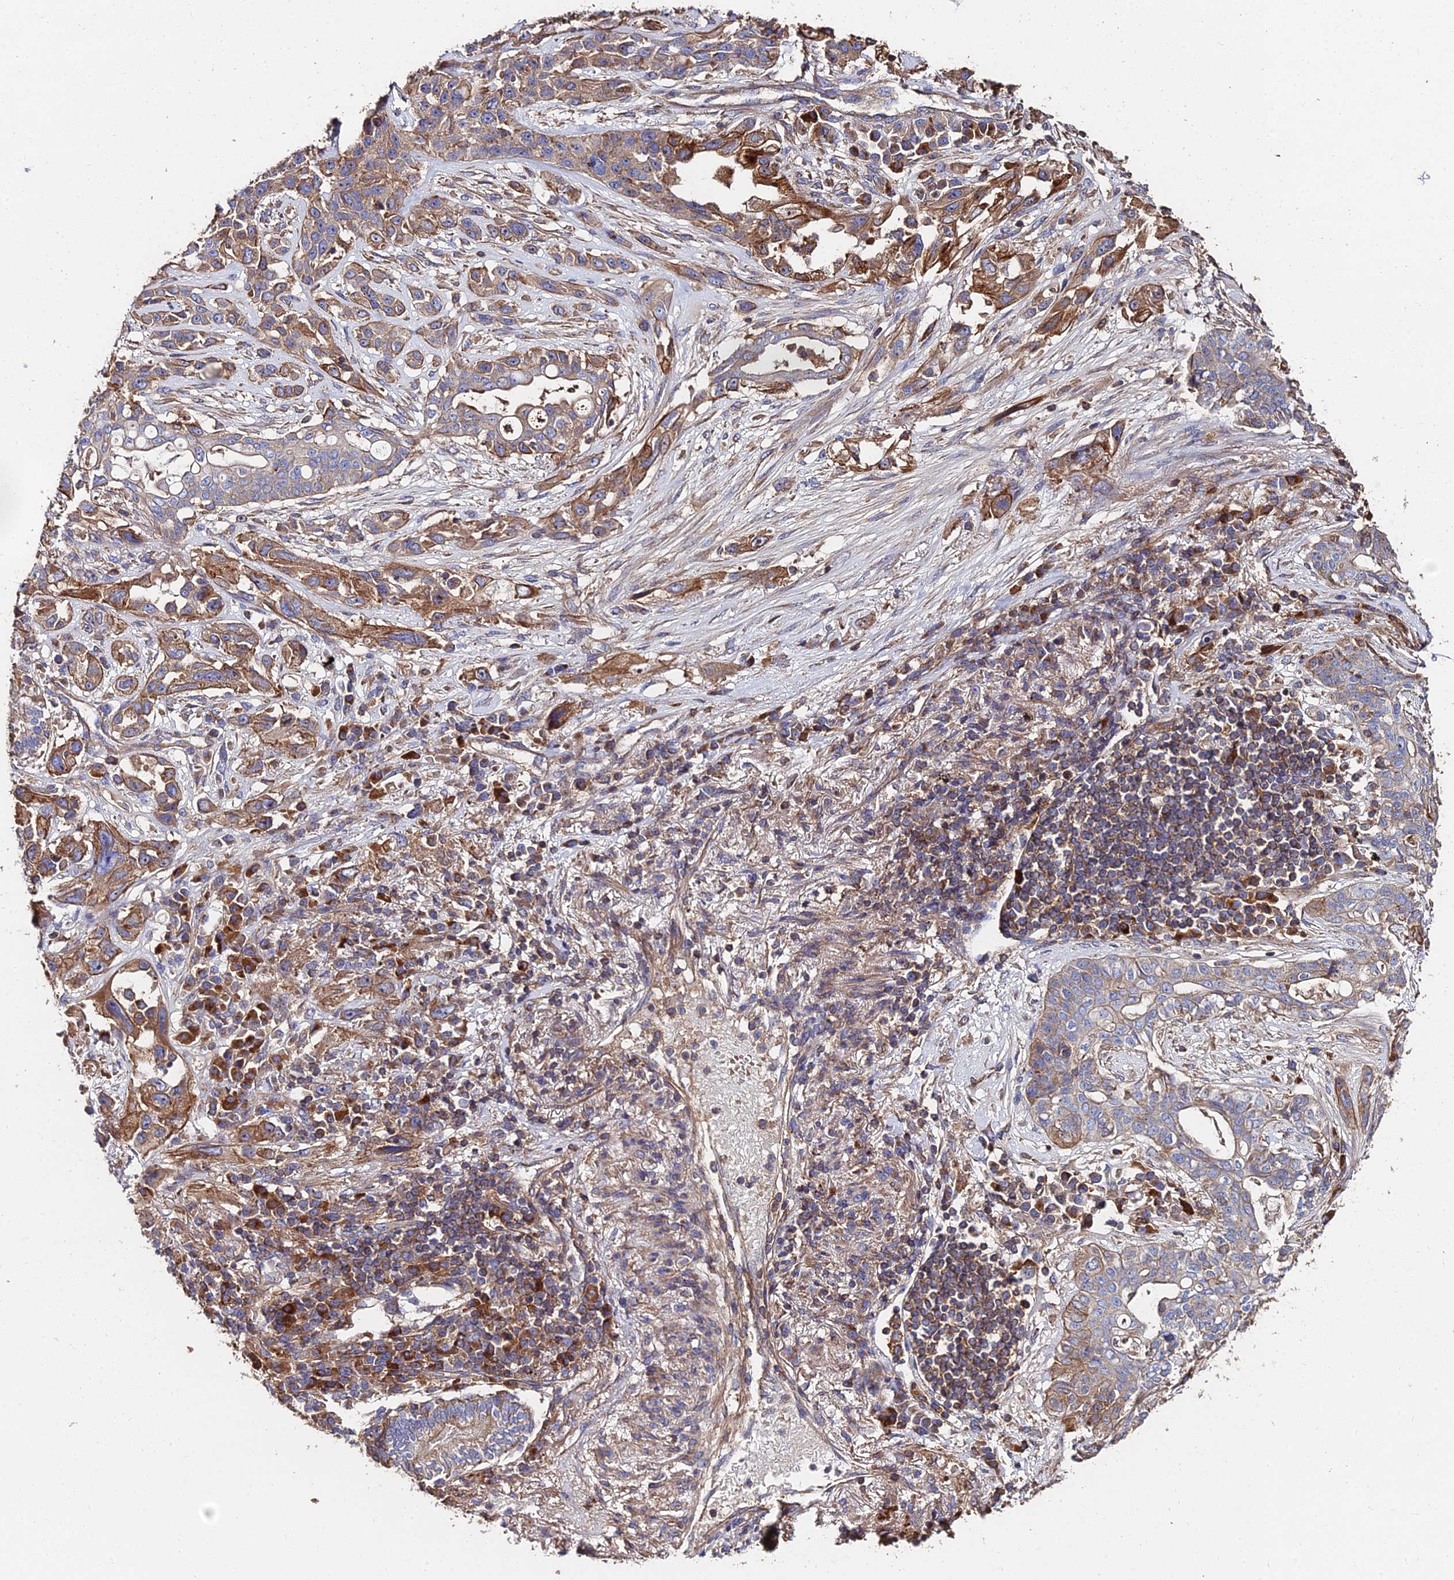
{"staining": {"intensity": "moderate", "quantity": "<25%", "location": "cytoplasmic/membranous"}, "tissue": "lung cancer", "cell_type": "Tumor cells", "image_type": "cancer", "snomed": [{"axis": "morphology", "description": "Squamous cell carcinoma, NOS"}, {"axis": "topography", "description": "Lung"}], "caption": "There is low levels of moderate cytoplasmic/membranous staining in tumor cells of lung squamous cell carcinoma, as demonstrated by immunohistochemical staining (brown color).", "gene": "EXT1", "patient": {"sex": "female", "age": 70}}